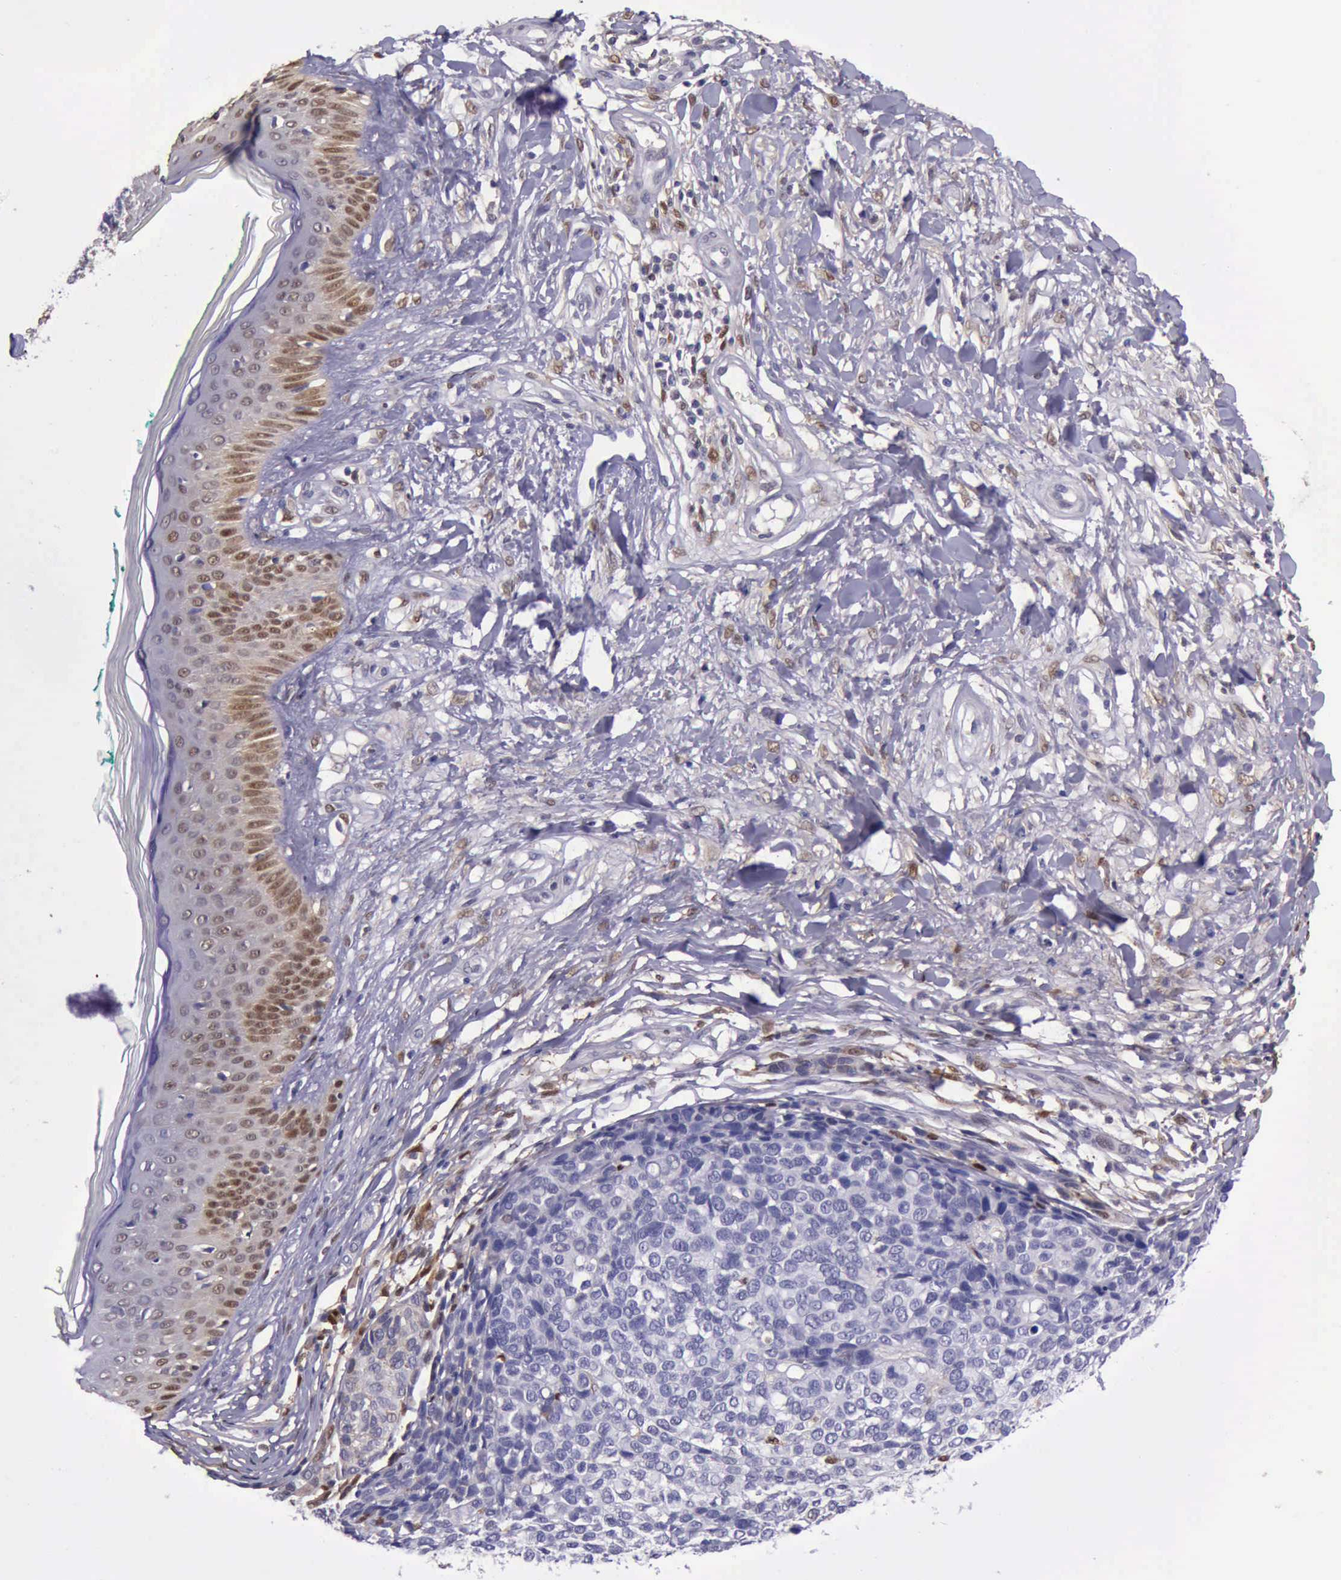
{"staining": {"intensity": "negative", "quantity": "none", "location": "none"}, "tissue": "melanoma", "cell_type": "Tumor cells", "image_type": "cancer", "snomed": [{"axis": "morphology", "description": "Malignant melanoma, NOS"}, {"axis": "topography", "description": "Skin"}], "caption": "Melanoma stained for a protein using immunohistochemistry (IHC) displays no positivity tumor cells.", "gene": "TYMP", "patient": {"sex": "female", "age": 85}}